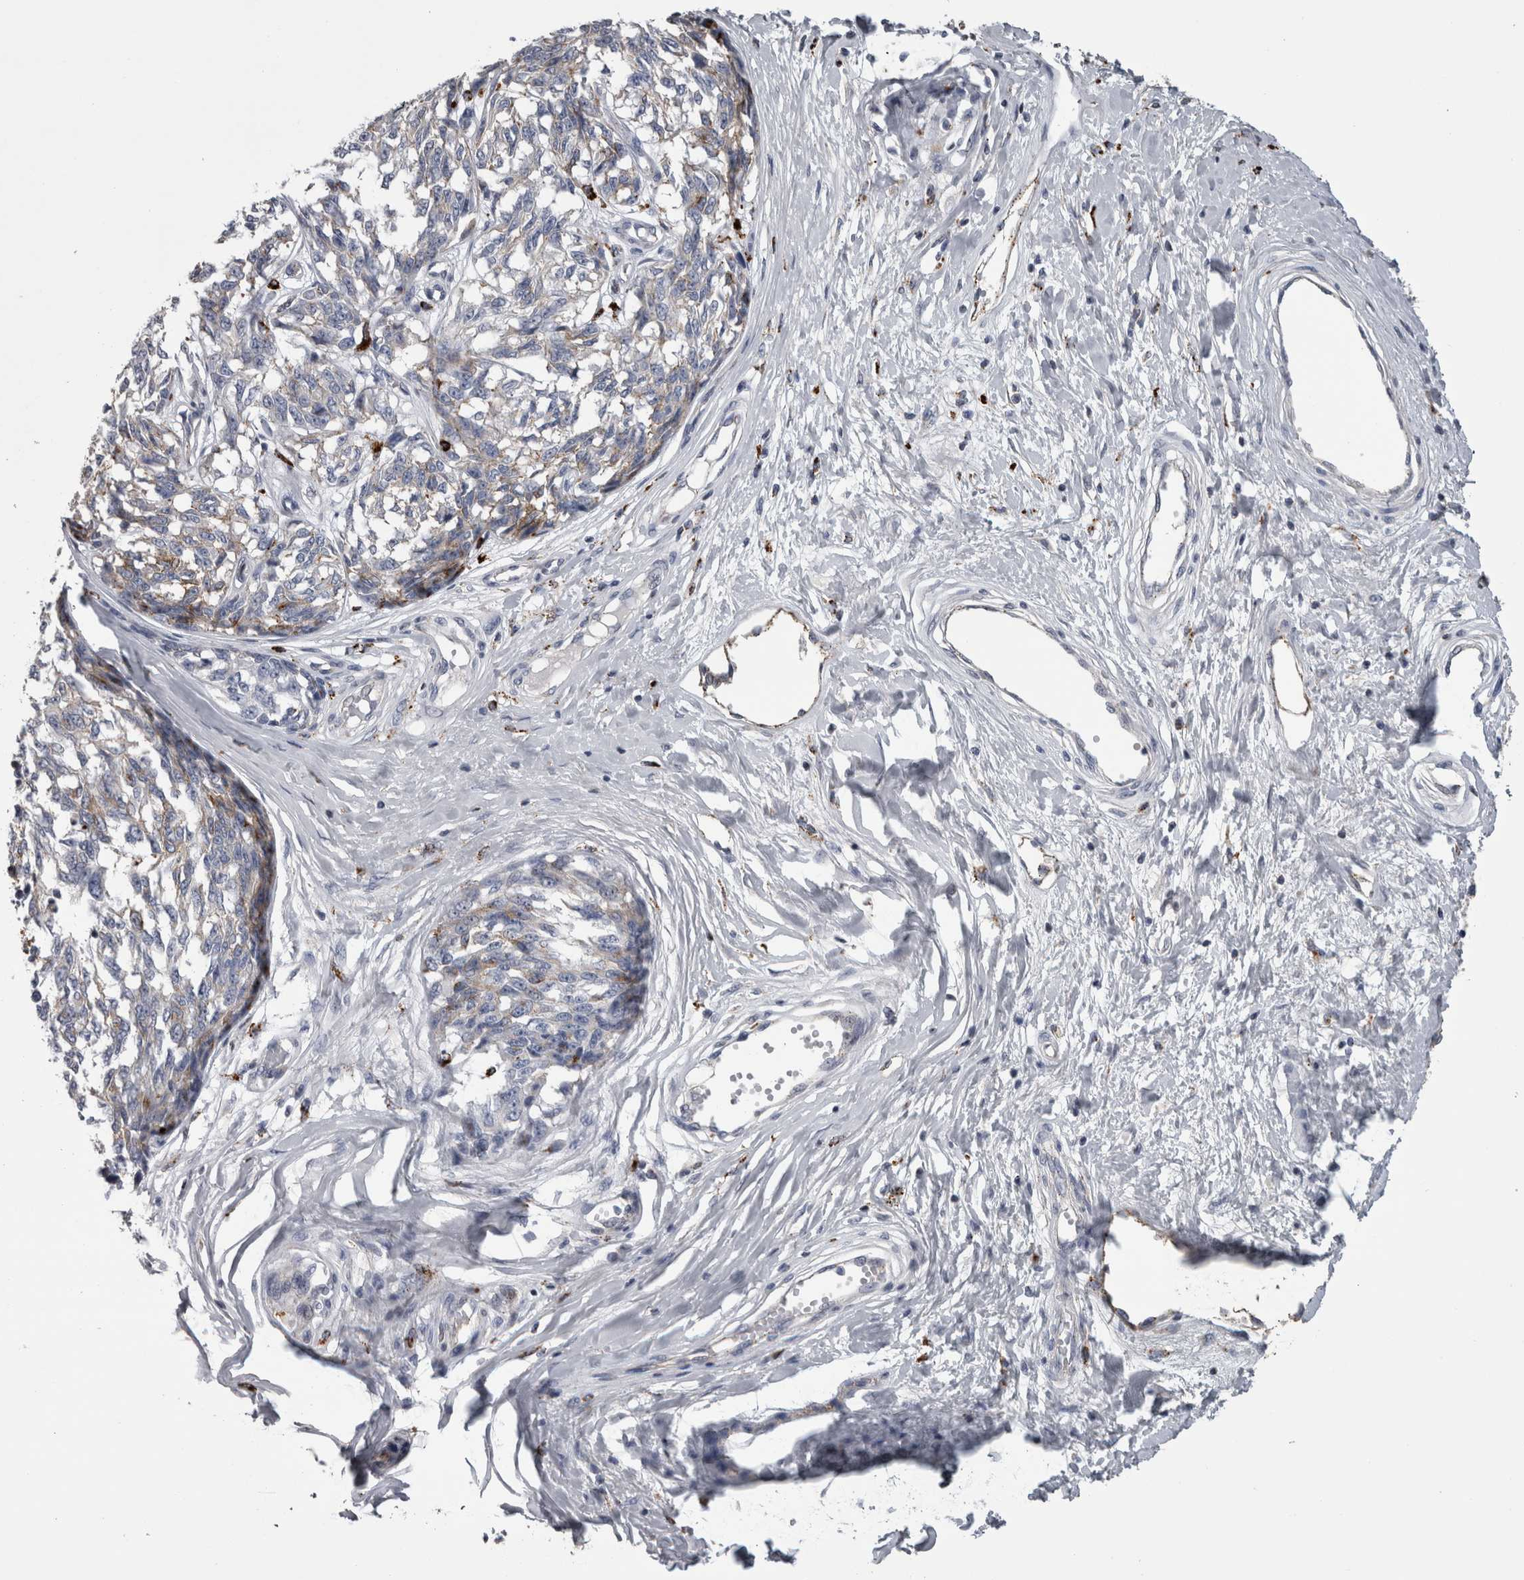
{"staining": {"intensity": "weak", "quantity": "<25%", "location": "cytoplasmic/membranous"}, "tissue": "melanoma", "cell_type": "Tumor cells", "image_type": "cancer", "snomed": [{"axis": "morphology", "description": "Malignant melanoma, NOS"}, {"axis": "topography", "description": "Skin"}], "caption": "High magnification brightfield microscopy of melanoma stained with DAB (3,3'-diaminobenzidine) (brown) and counterstained with hematoxylin (blue): tumor cells show no significant expression. (DAB (3,3'-diaminobenzidine) IHC with hematoxylin counter stain).", "gene": "DPP7", "patient": {"sex": "female", "age": 64}}